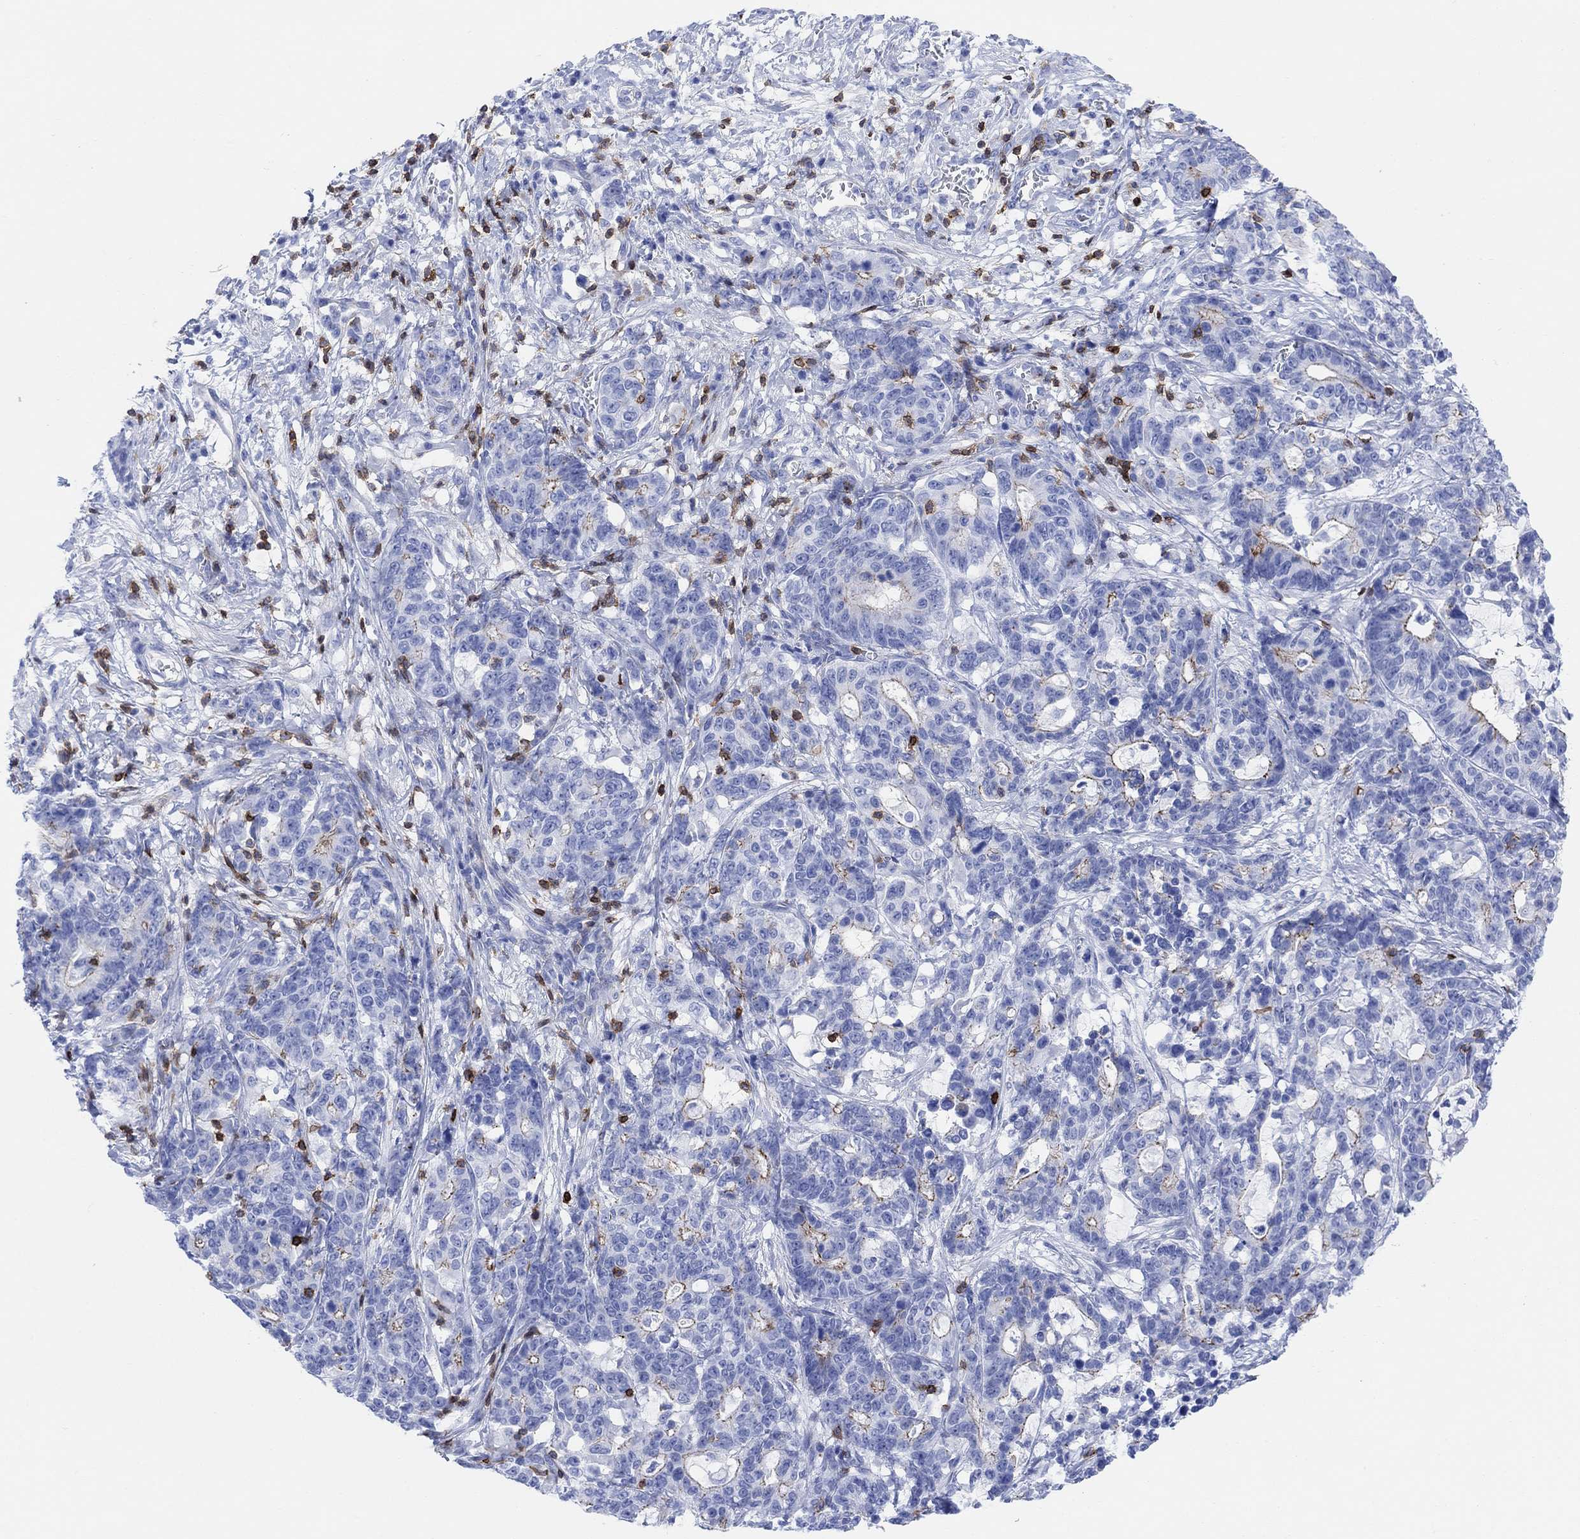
{"staining": {"intensity": "moderate", "quantity": "<25%", "location": "cytoplasmic/membranous"}, "tissue": "stomach cancer", "cell_type": "Tumor cells", "image_type": "cancer", "snomed": [{"axis": "morphology", "description": "Normal tissue, NOS"}, {"axis": "morphology", "description": "Adenocarcinoma, NOS"}, {"axis": "topography", "description": "Stomach"}], "caption": "Stomach cancer (adenocarcinoma) was stained to show a protein in brown. There is low levels of moderate cytoplasmic/membranous expression in approximately <25% of tumor cells.", "gene": "GPR65", "patient": {"sex": "female", "age": 64}}